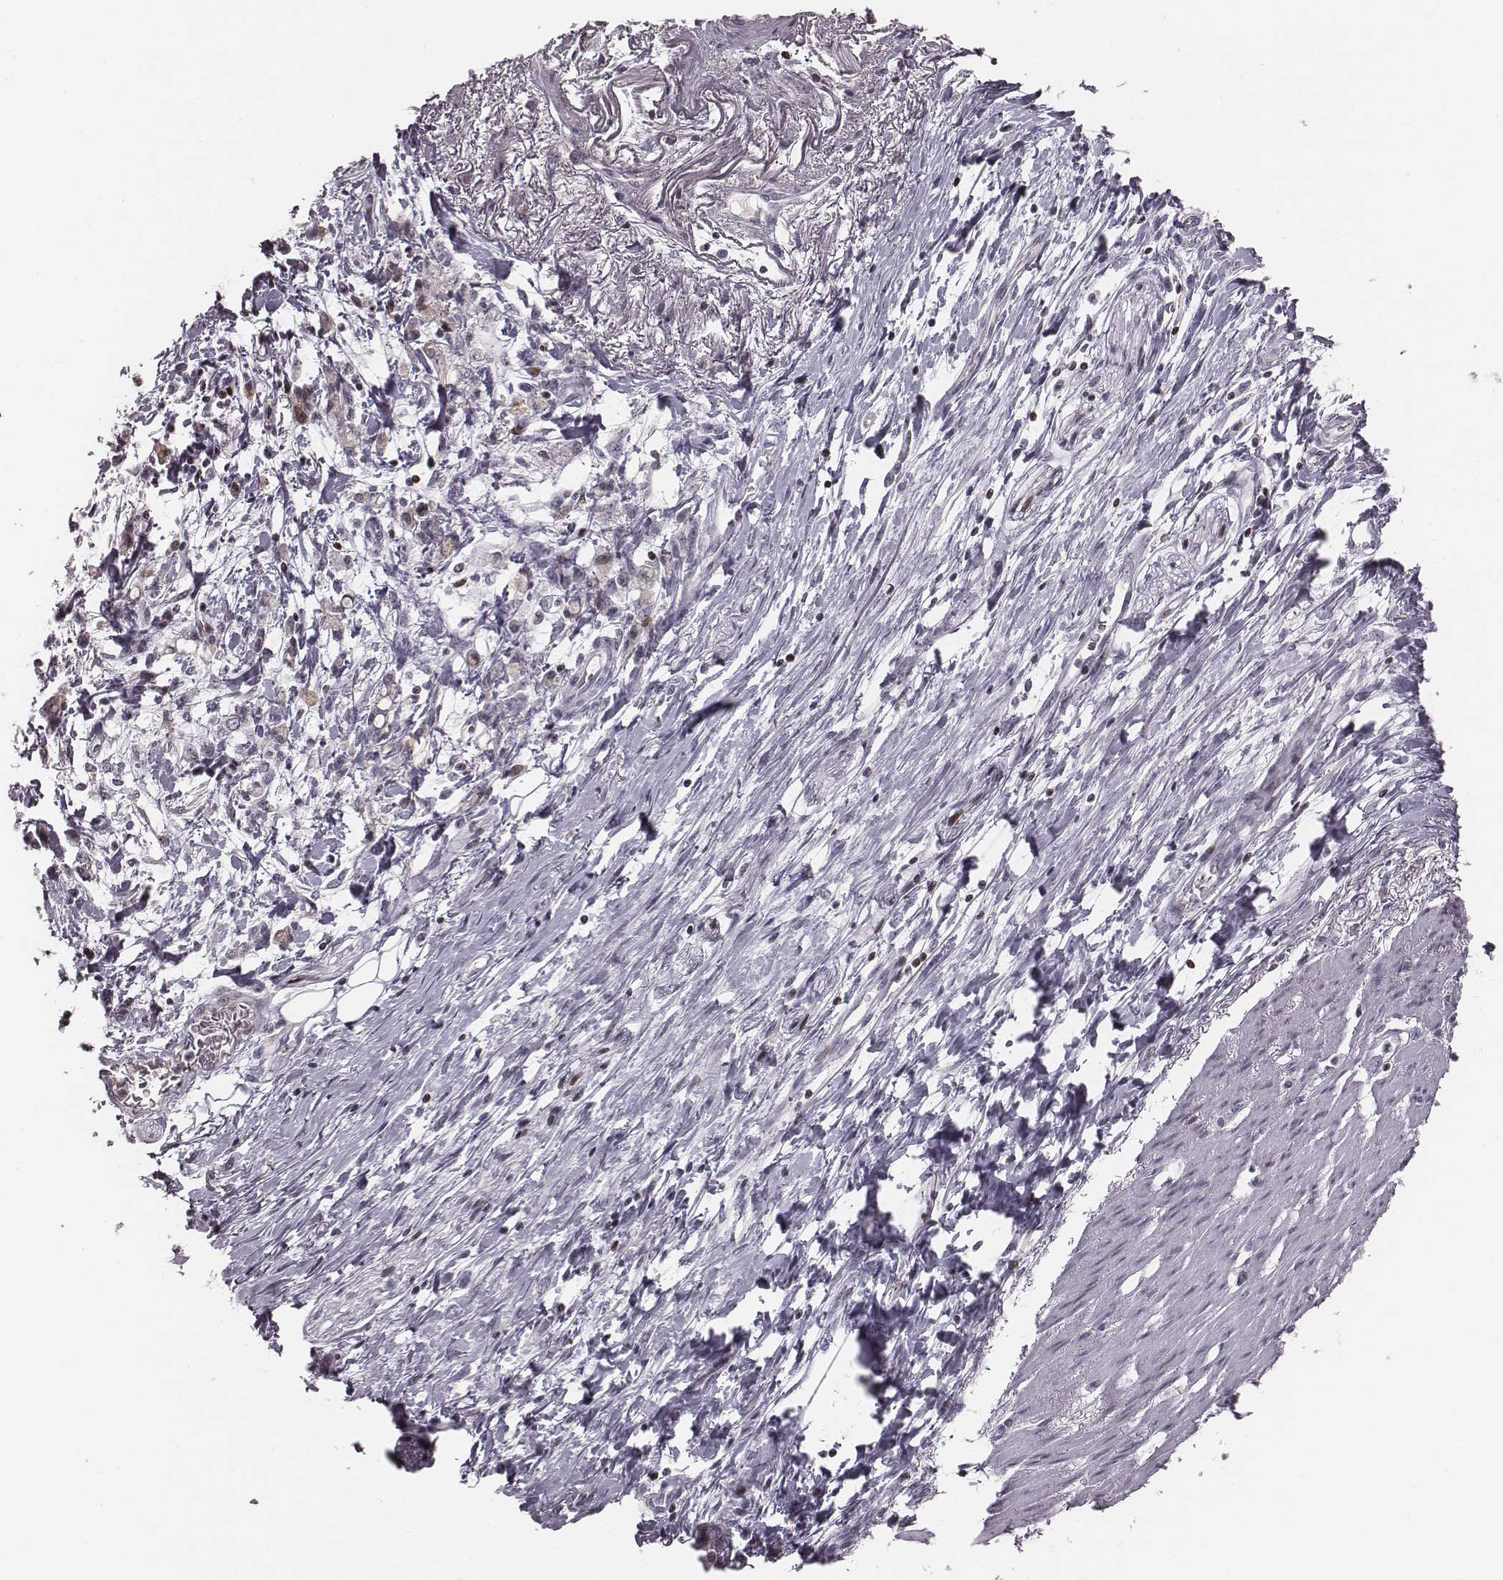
{"staining": {"intensity": "negative", "quantity": "none", "location": "none"}, "tissue": "stomach cancer", "cell_type": "Tumor cells", "image_type": "cancer", "snomed": [{"axis": "morphology", "description": "Adenocarcinoma, NOS"}, {"axis": "topography", "description": "Stomach"}], "caption": "Immunohistochemistry micrograph of neoplastic tissue: human stomach cancer stained with DAB (3,3'-diaminobenzidine) displays no significant protein expression in tumor cells.", "gene": "NDC1", "patient": {"sex": "female", "age": 84}}